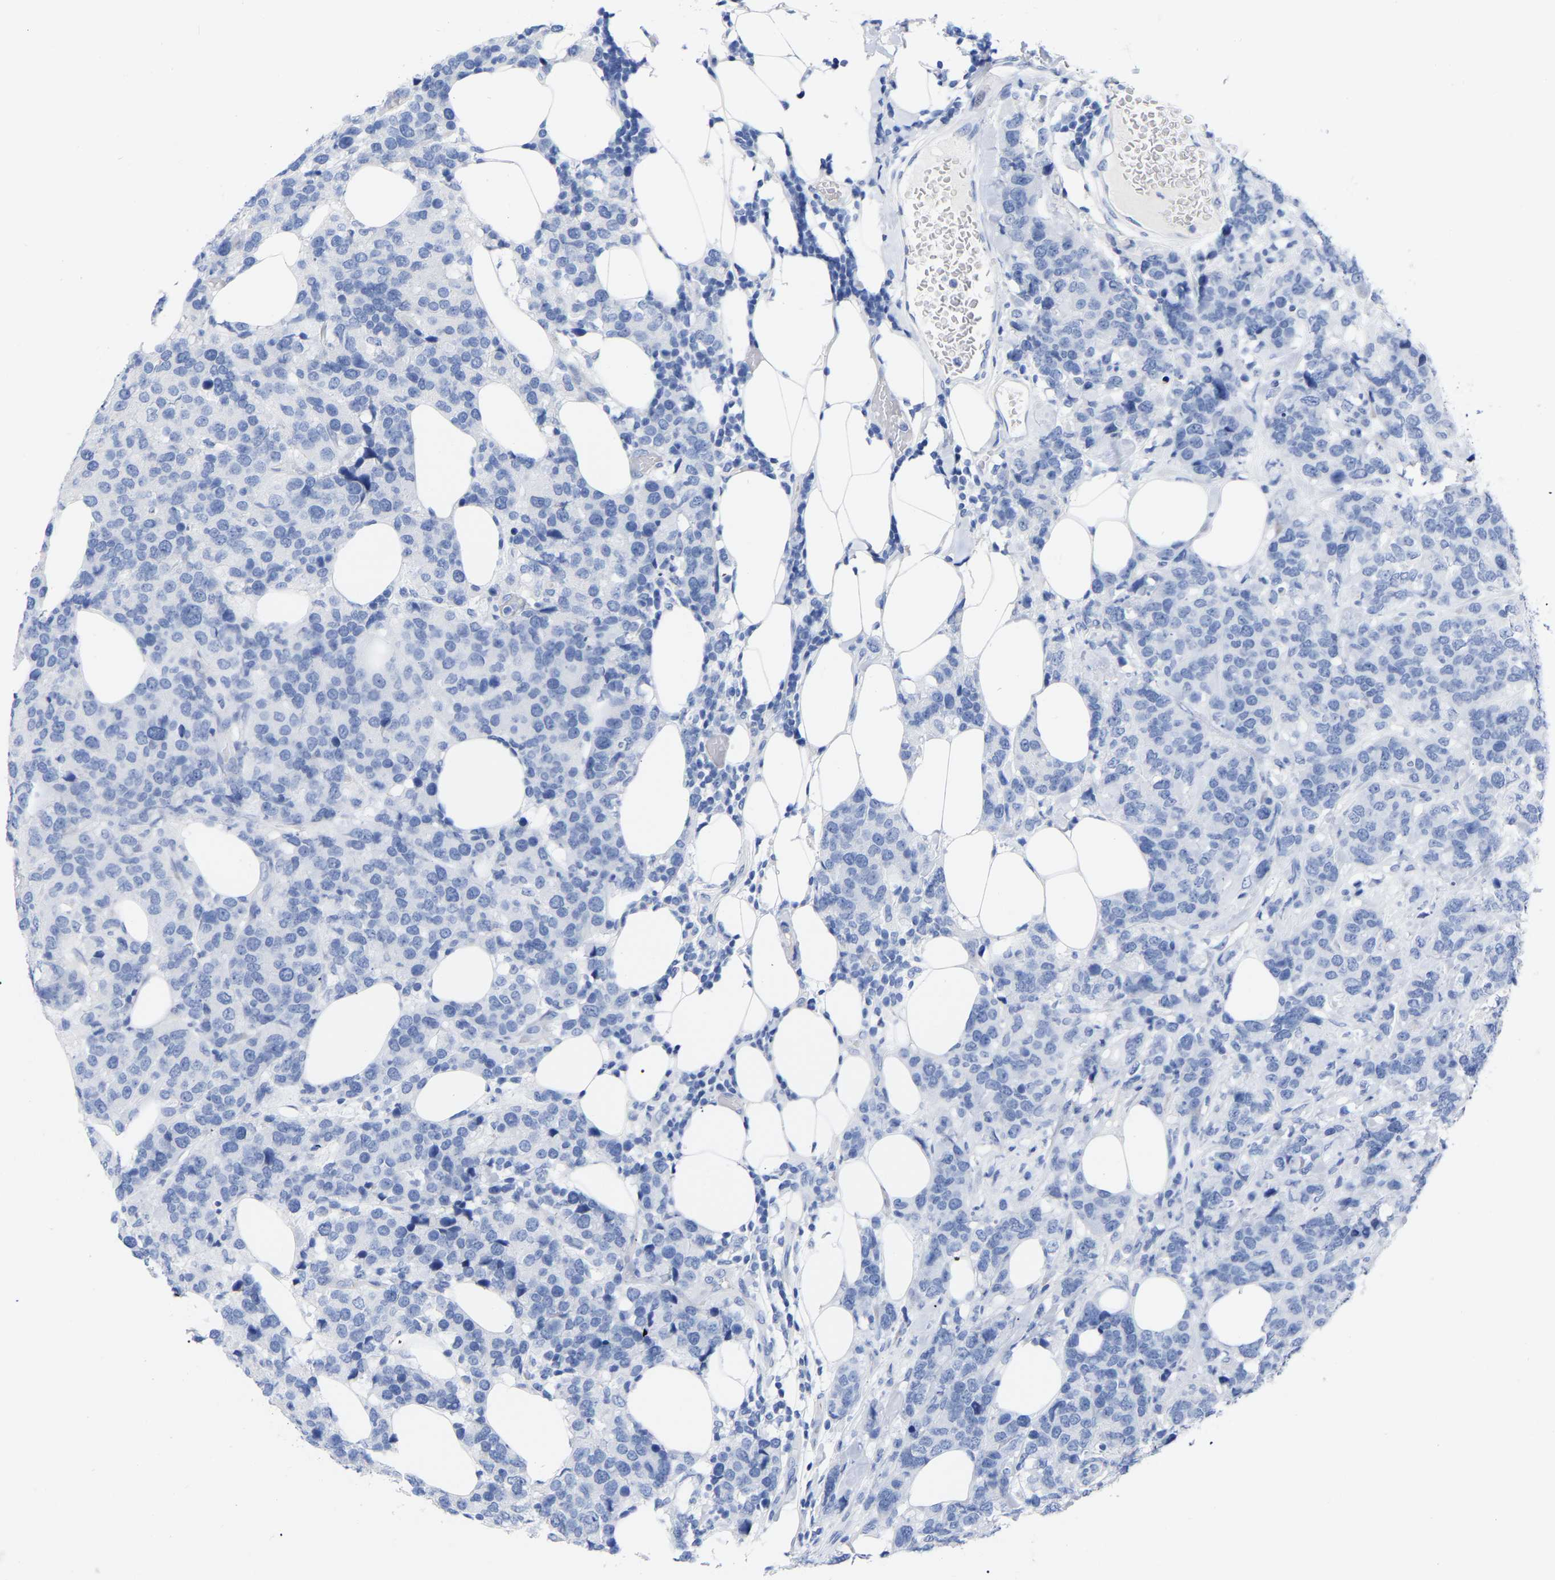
{"staining": {"intensity": "negative", "quantity": "none", "location": "none"}, "tissue": "breast cancer", "cell_type": "Tumor cells", "image_type": "cancer", "snomed": [{"axis": "morphology", "description": "Lobular carcinoma"}, {"axis": "topography", "description": "Breast"}], "caption": "The micrograph exhibits no staining of tumor cells in lobular carcinoma (breast).", "gene": "HAPLN1", "patient": {"sex": "female", "age": 59}}